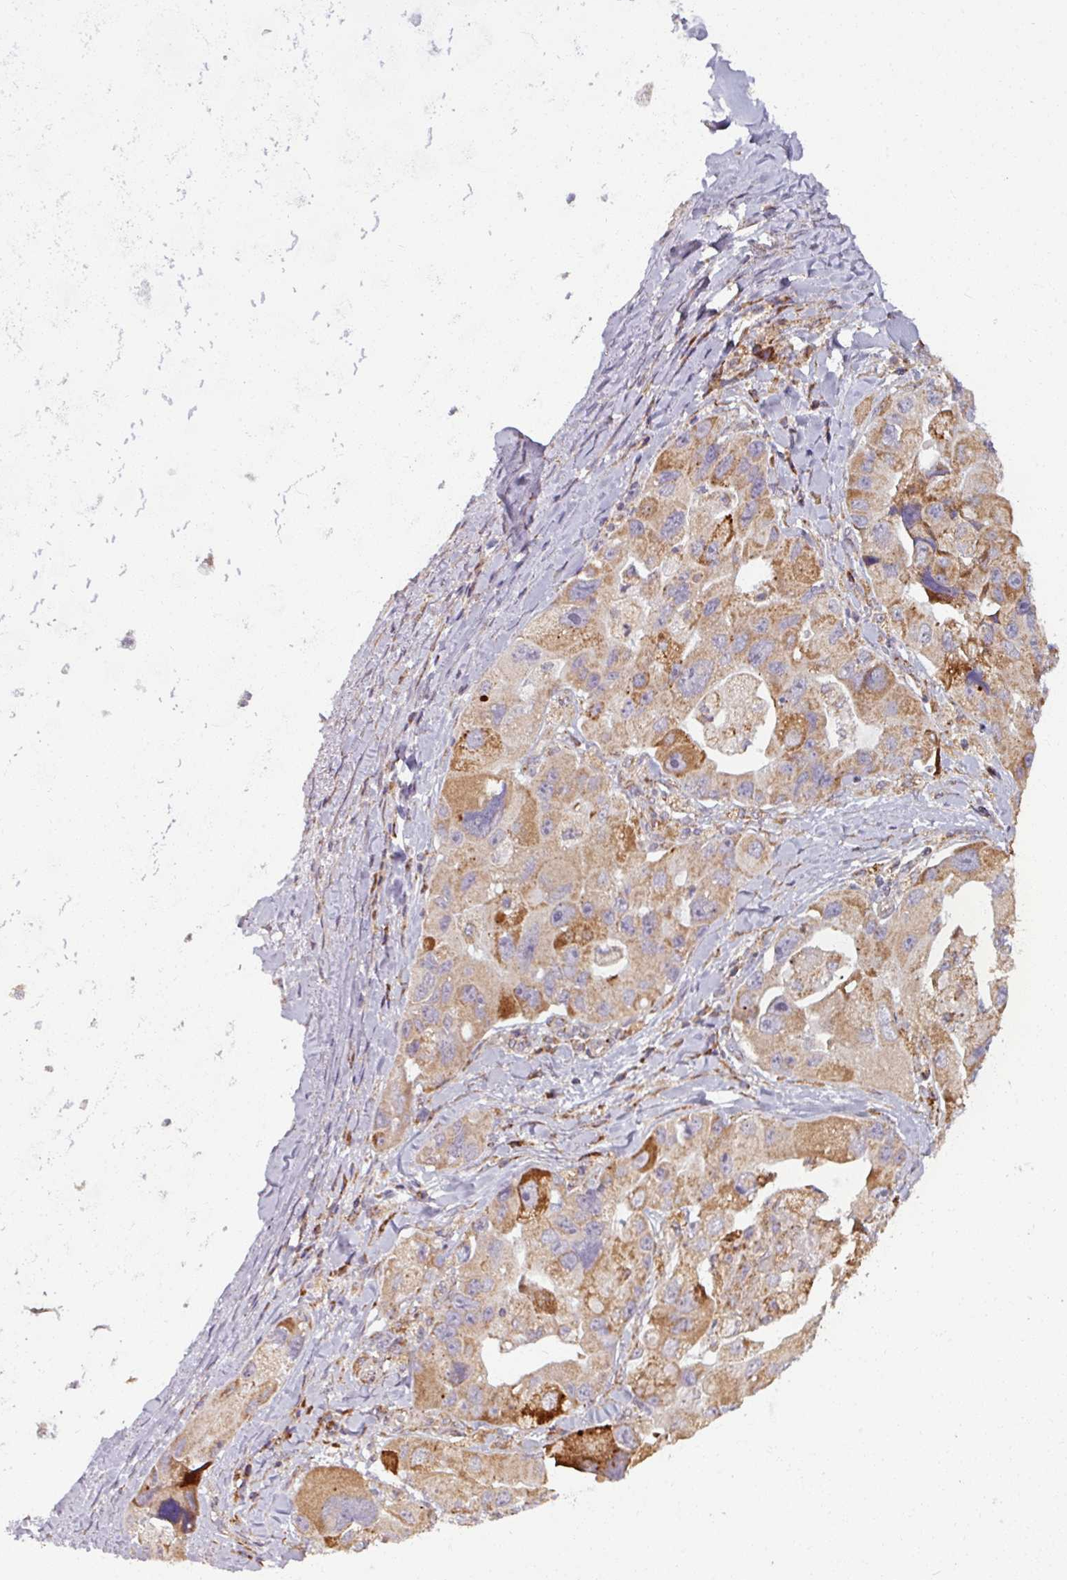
{"staining": {"intensity": "moderate", "quantity": ">75%", "location": "cytoplasmic/membranous"}, "tissue": "lung cancer", "cell_type": "Tumor cells", "image_type": "cancer", "snomed": [{"axis": "morphology", "description": "Adenocarcinoma, NOS"}, {"axis": "topography", "description": "Lung"}], "caption": "Adenocarcinoma (lung) stained with DAB IHC exhibits medium levels of moderate cytoplasmic/membranous positivity in about >75% of tumor cells.", "gene": "MAGT1", "patient": {"sex": "female", "age": 54}}